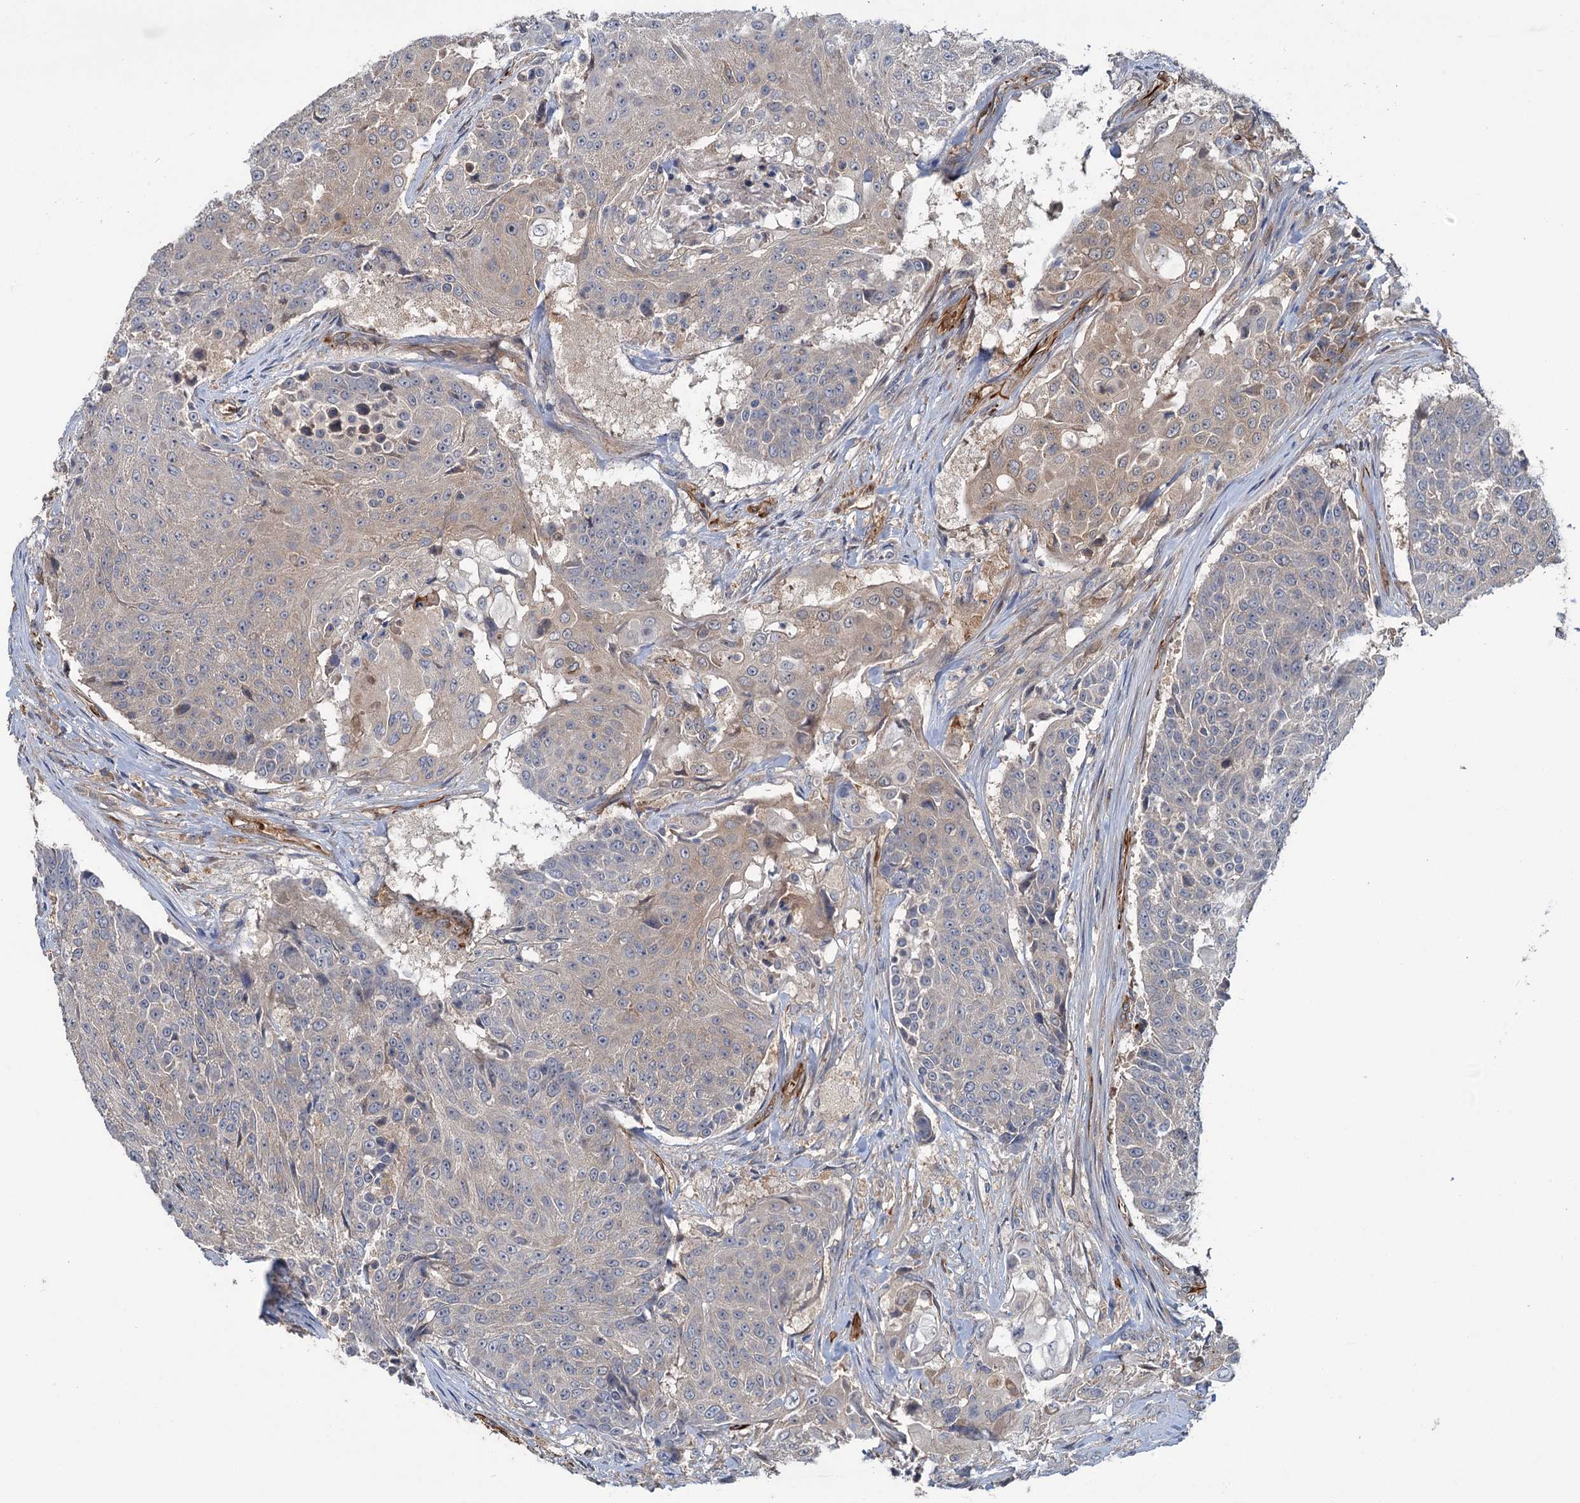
{"staining": {"intensity": "weak", "quantity": "<25%", "location": "cytoplasmic/membranous"}, "tissue": "urothelial cancer", "cell_type": "Tumor cells", "image_type": "cancer", "snomed": [{"axis": "morphology", "description": "Urothelial carcinoma, High grade"}, {"axis": "topography", "description": "Urinary bladder"}], "caption": "This image is of high-grade urothelial carcinoma stained with immunohistochemistry (IHC) to label a protein in brown with the nuclei are counter-stained blue. There is no expression in tumor cells.", "gene": "PKN2", "patient": {"sex": "female", "age": 63}}